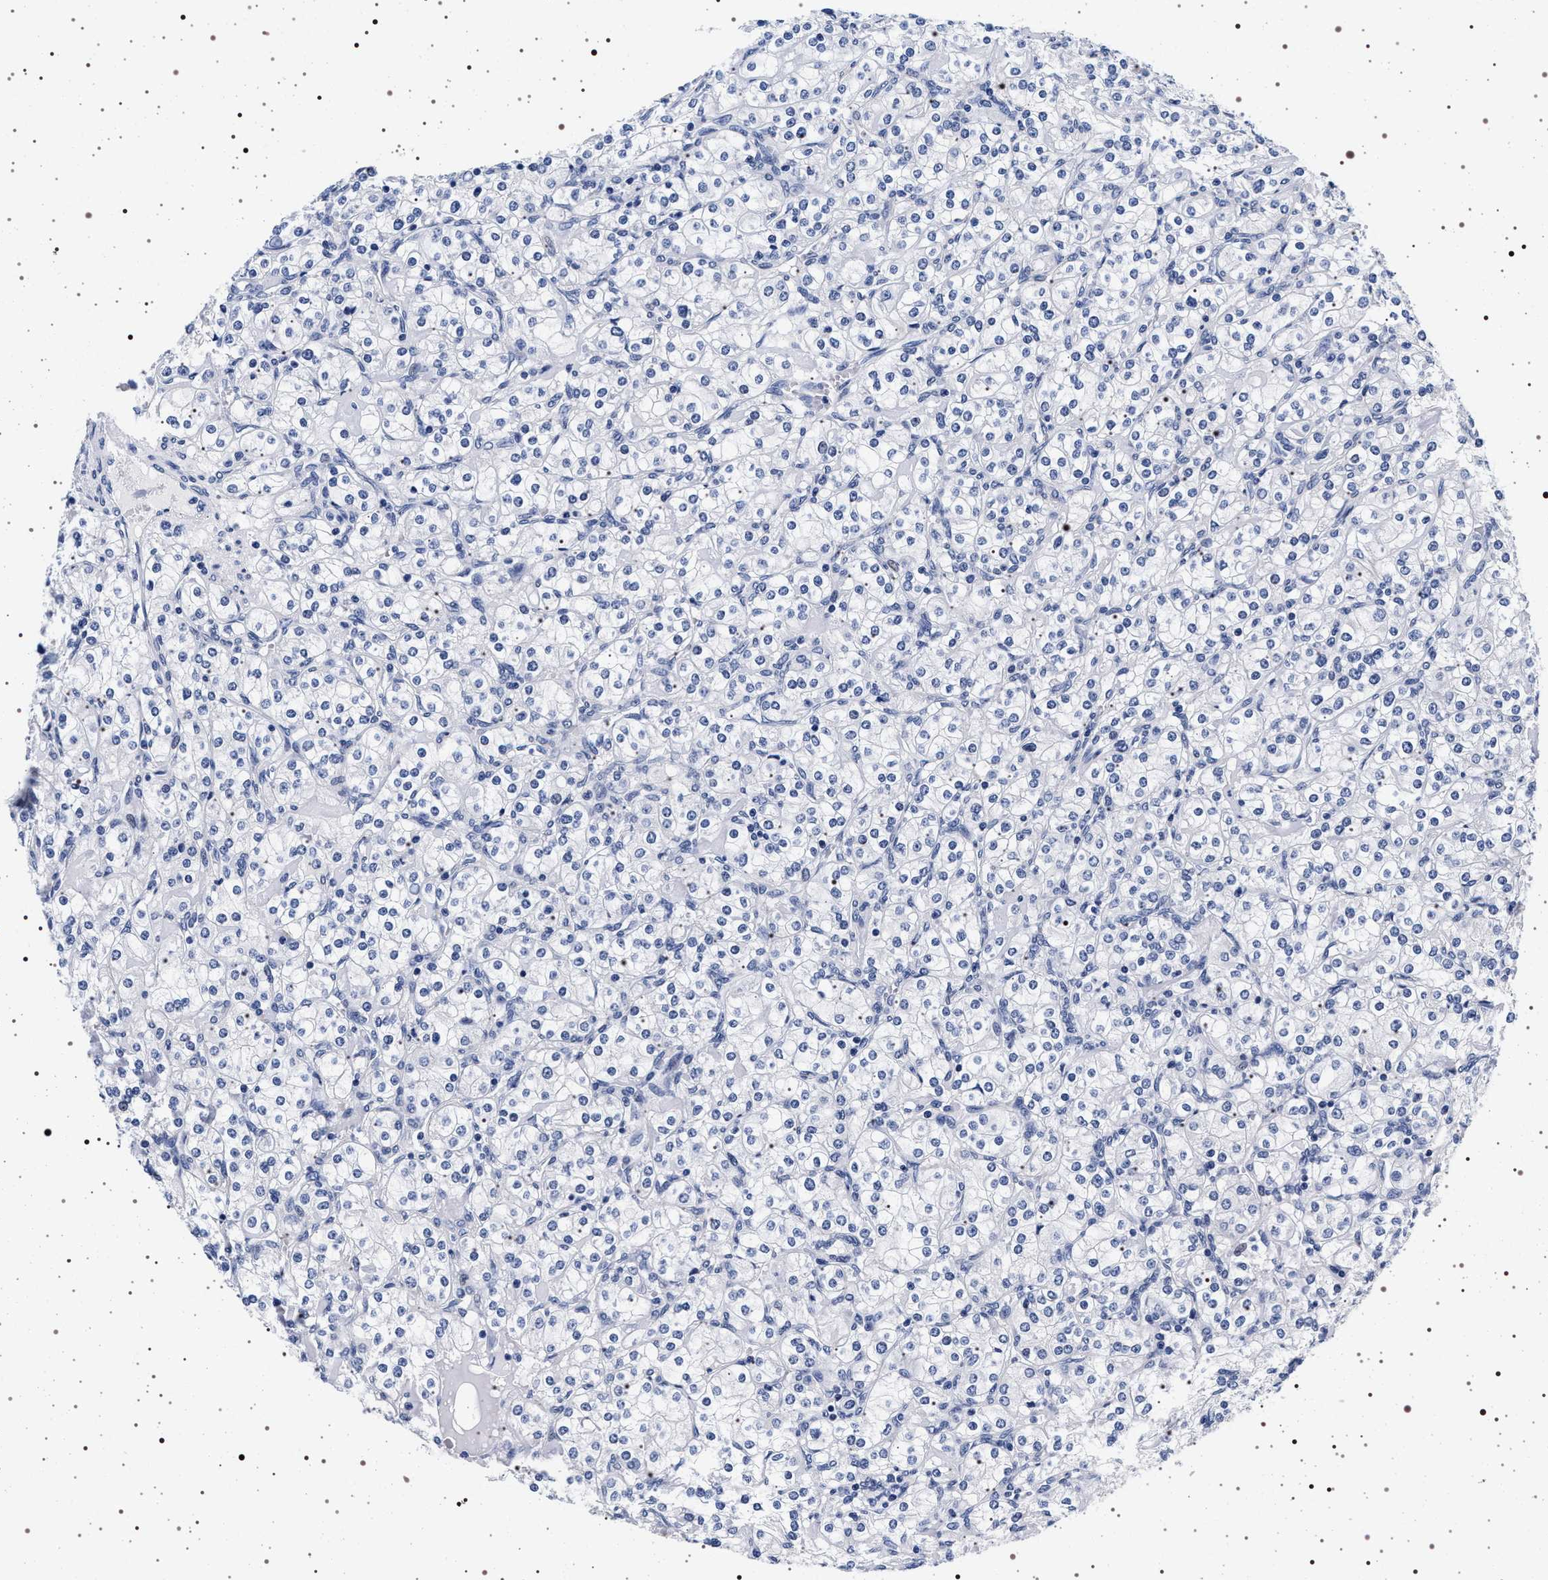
{"staining": {"intensity": "negative", "quantity": "none", "location": "none"}, "tissue": "renal cancer", "cell_type": "Tumor cells", "image_type": "cancer", "snomed": [{"axis": "morphology", "description": "Adenocarcinoma, NOS"}, {"axis": "topography", "description": "Kidney"}], "caption": "Tumor cells are negative for protein expression in human renal cancer (adenocarcinoma). The staining was performed using DAB to visualize the protein expression in brown, while the nuclei were stained in blue with hematoxylin (Magnification: 20x).", "gene": "MAPK10", "patient": {"sex": "male", "age": 77}}